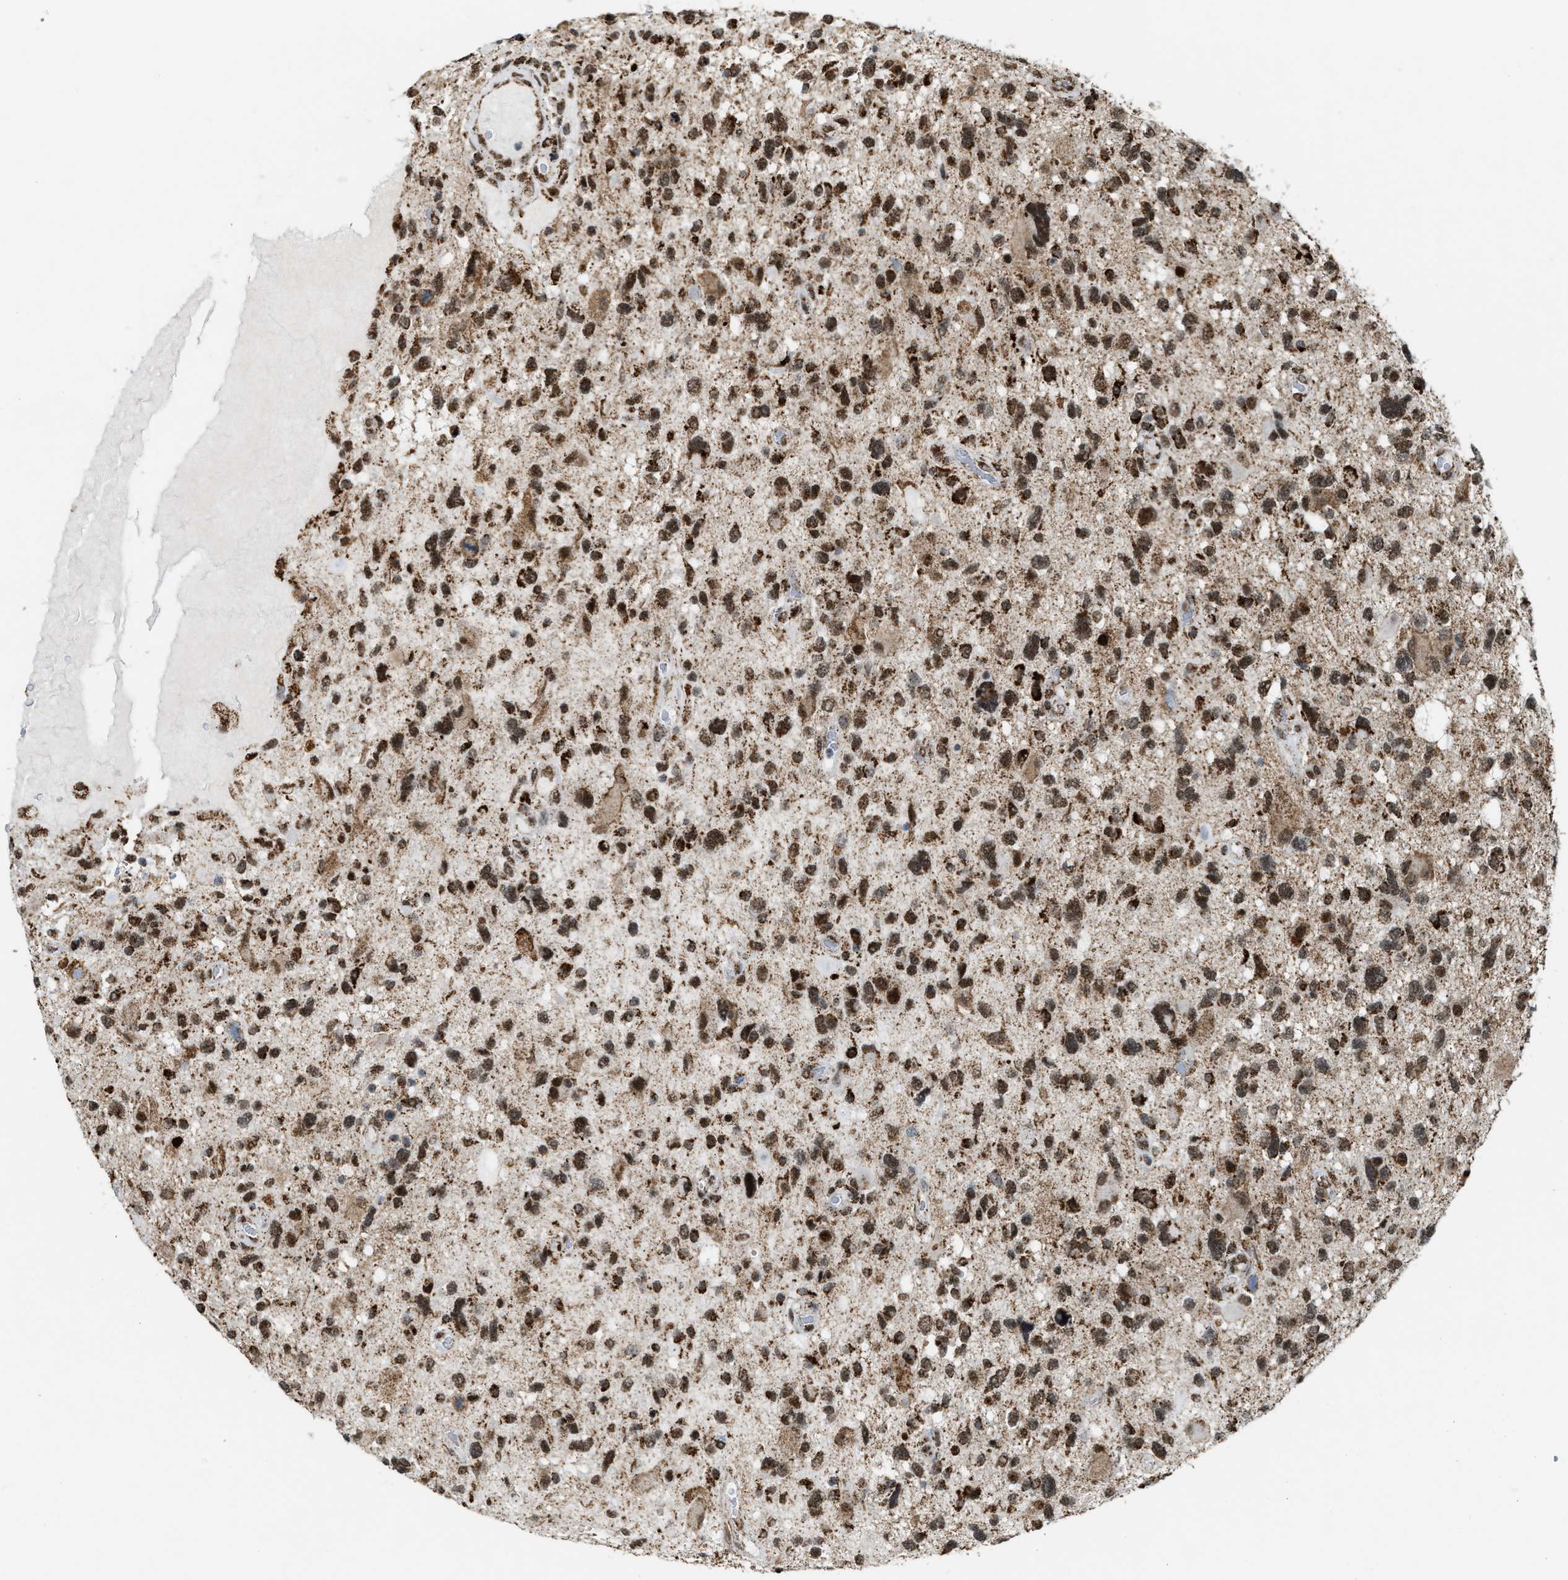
{"staining": {"intensity": "strong", "quantity": ">75%", "location": "cytoplasmic/membranous,nuclear"}, "tissue": "glioma", "cell_type": "Tumor cells", "image_type": "cancer", "snomed": [{"axis": "morphology", "description": "Glioma, malignant, High grade"}, {"axis": "topography", "description": "Brain"}], "caption": "This is an image of IHC staining of malignant glioma (high-grade), which shows strong expression in the cytoplasmic/membranous and nuclear of tumor cells.", "gene": "HIBADH", "patient": {"sex": "male", "age": 33}}